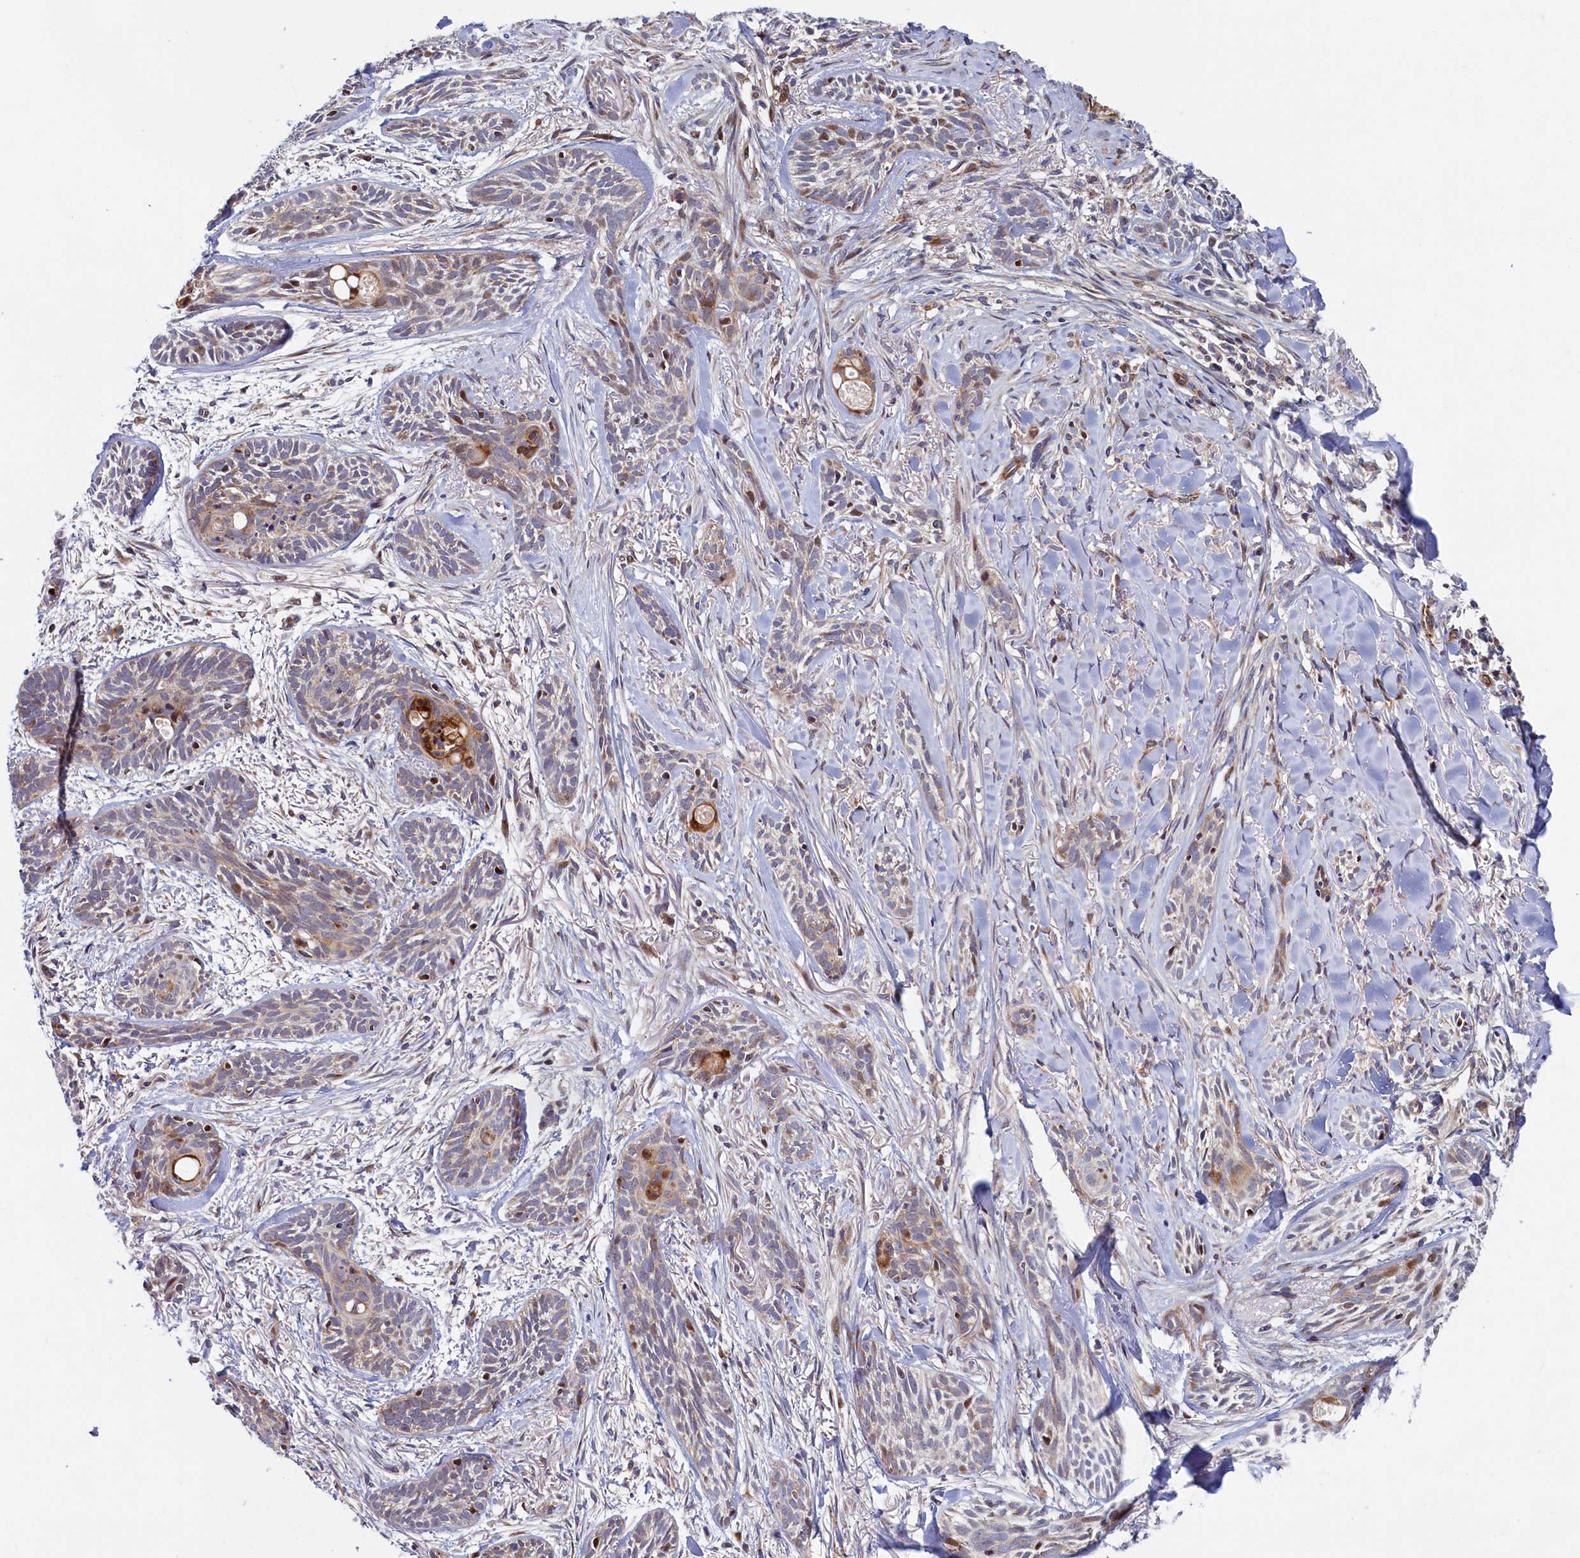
{"staining": {"intensity": "moderate", "quantity": "<25%", "location": "cytoplasmic/membranous,nuclear"}, "tissue": "skin cancer", "cell_type": "Tumor cells", "image_type": "cancer", "snomed": [{"axis": "morphology", "description": "Basal cell carcinoma"}, {"axis": "topography", "description": "Skin"}], "caption": "Skin cancer (basal cell carcinoma) stained with DAB immunohistochemistry demonstrates low levels of moderate cytoplasmic/membranous and nuclear positivity in about <25% of tumor cells.", "gene": "PIK3C3", "patient": {"sex": "female", "age": 59}}